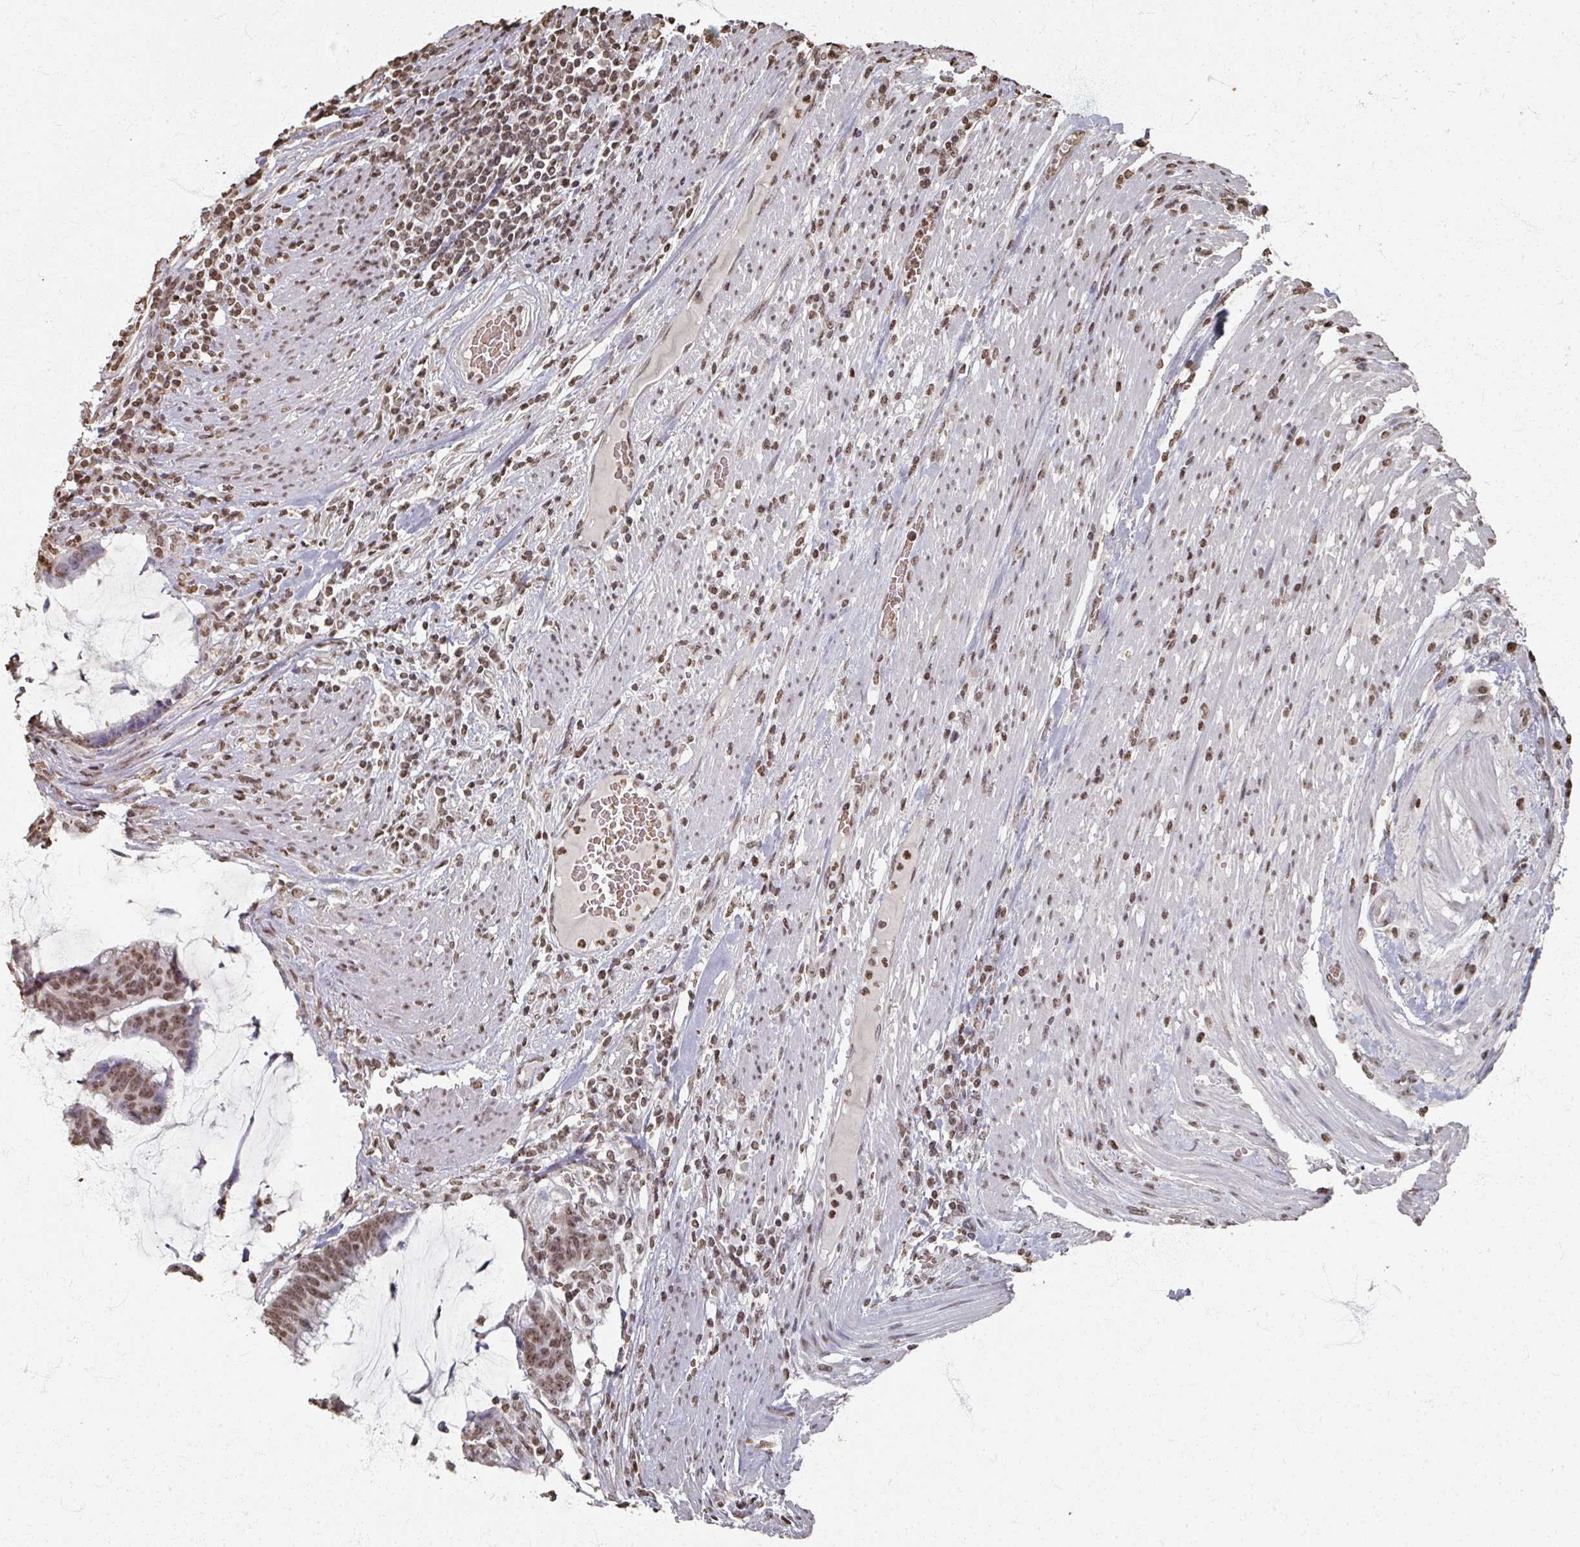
{"staining": {"intensity": "moderate", "quantity": ">75%", "location": "nuclear"}, "tissue": "colorectal cancer", "cell_type": "Tumor cells", "image_type": "cancer", "snomed": [{"axis": "morphology", "description": "Adenocarcinoma, NOS"}, {"axis": "topography", "description": "Rectum"}], "caption": "Immunohistochemistry of human adenocarcinoma (colorectal) exhibits medium levels of moderate nuclear expression in approximately >75% of tumor cells.", "gene": "DCUN1D5", "patient": {"sex": "female", "age": 77}}